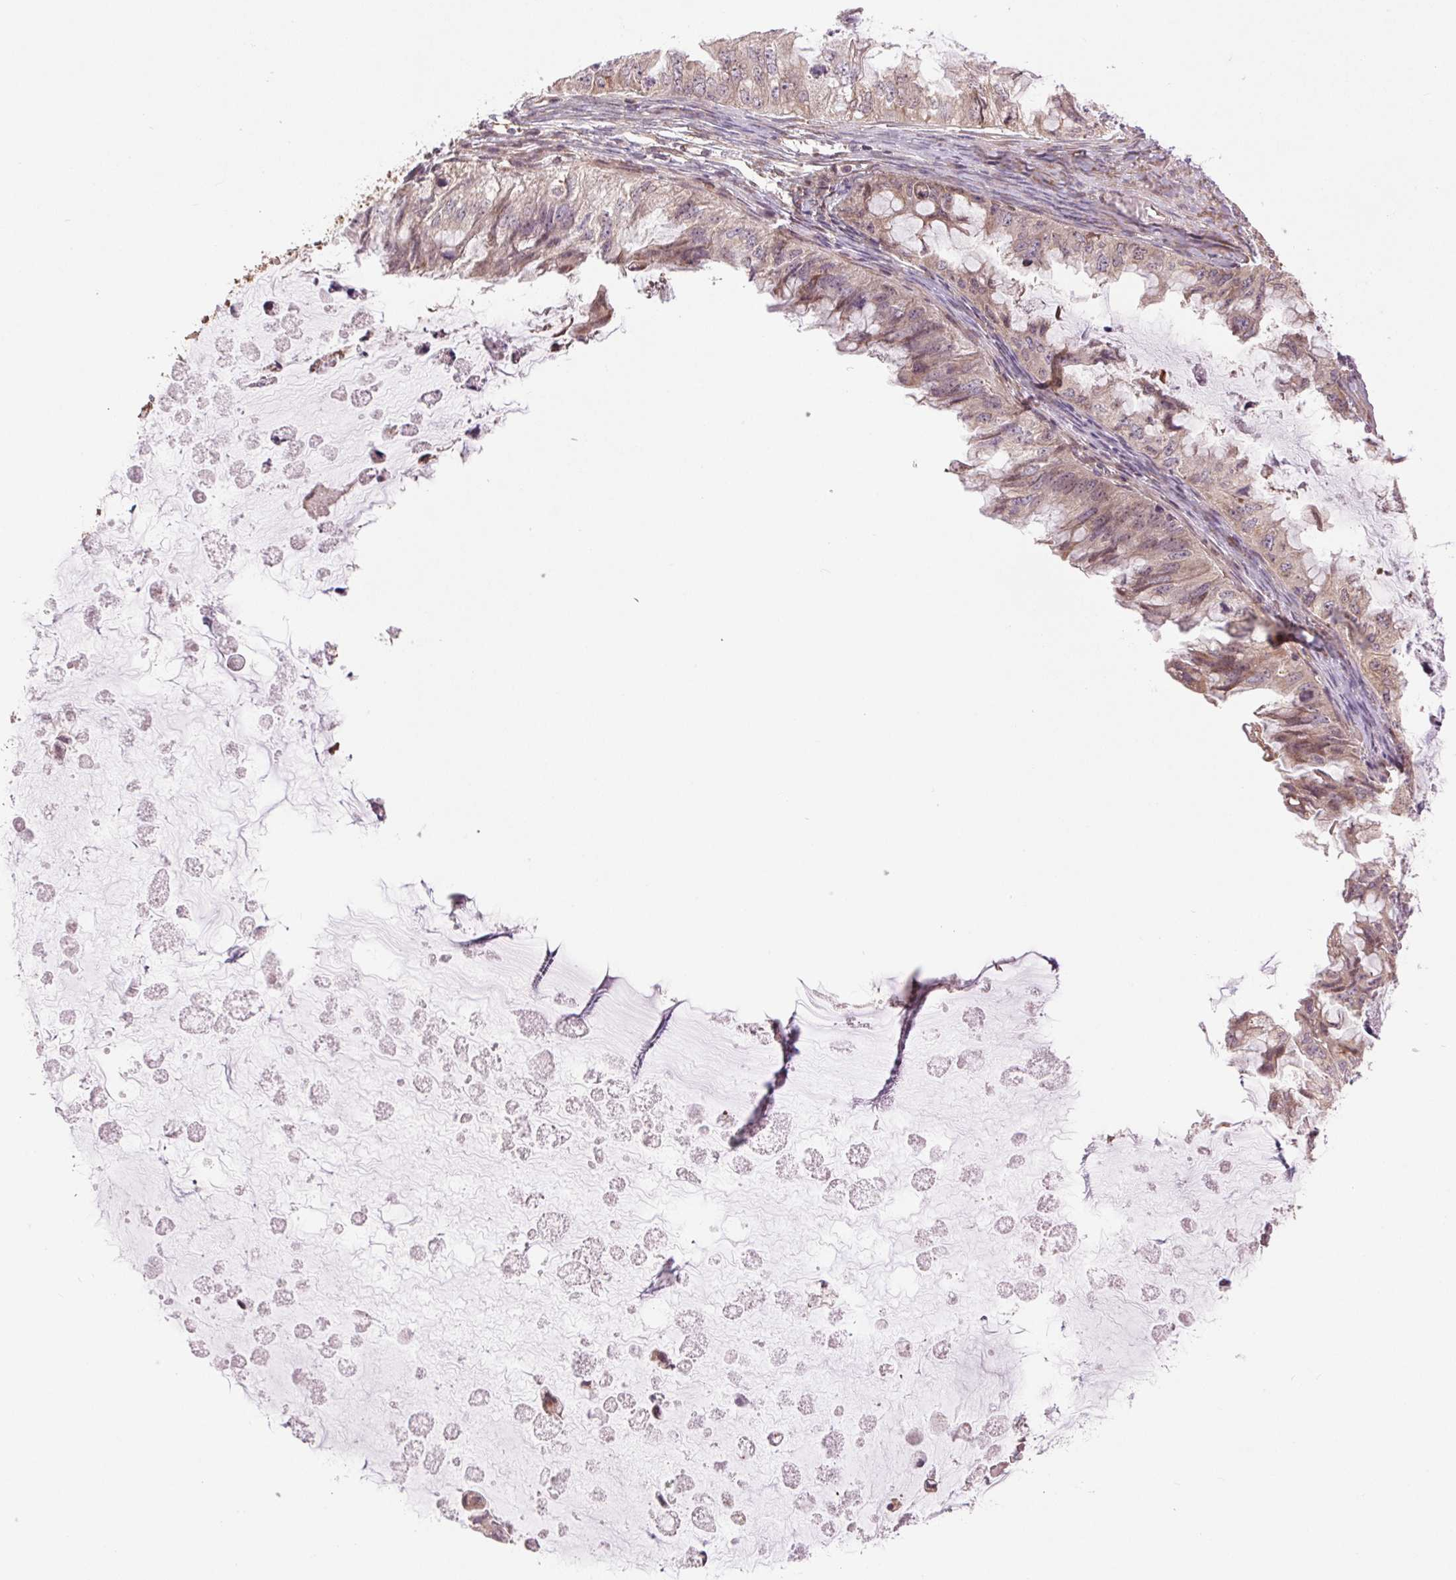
{"staining": {"intensity": "weak", "quantity": "25%-75%", "location": "cytoplasmic/membranous"}, "tissue": "ovarian cancer", "cell_type": "Tumor cells", "image_type": "cancer", "snomed": [{"axis": "morphology", "description": "Cystadenocarcinoma, mucinous, NOS"}, {"axis": "topography", "description": "Ovary"}], "caption": "Approximately 25%-75% of tumor cells in ovarian cancer (mucinous cystadenocarcinoma) display weak cytoplasmic/membranous protein positivity as visualized by brown immunohistochemical staining.", "gene": "BTF3L4", "patient": {"sex": "female", "age": 72}}